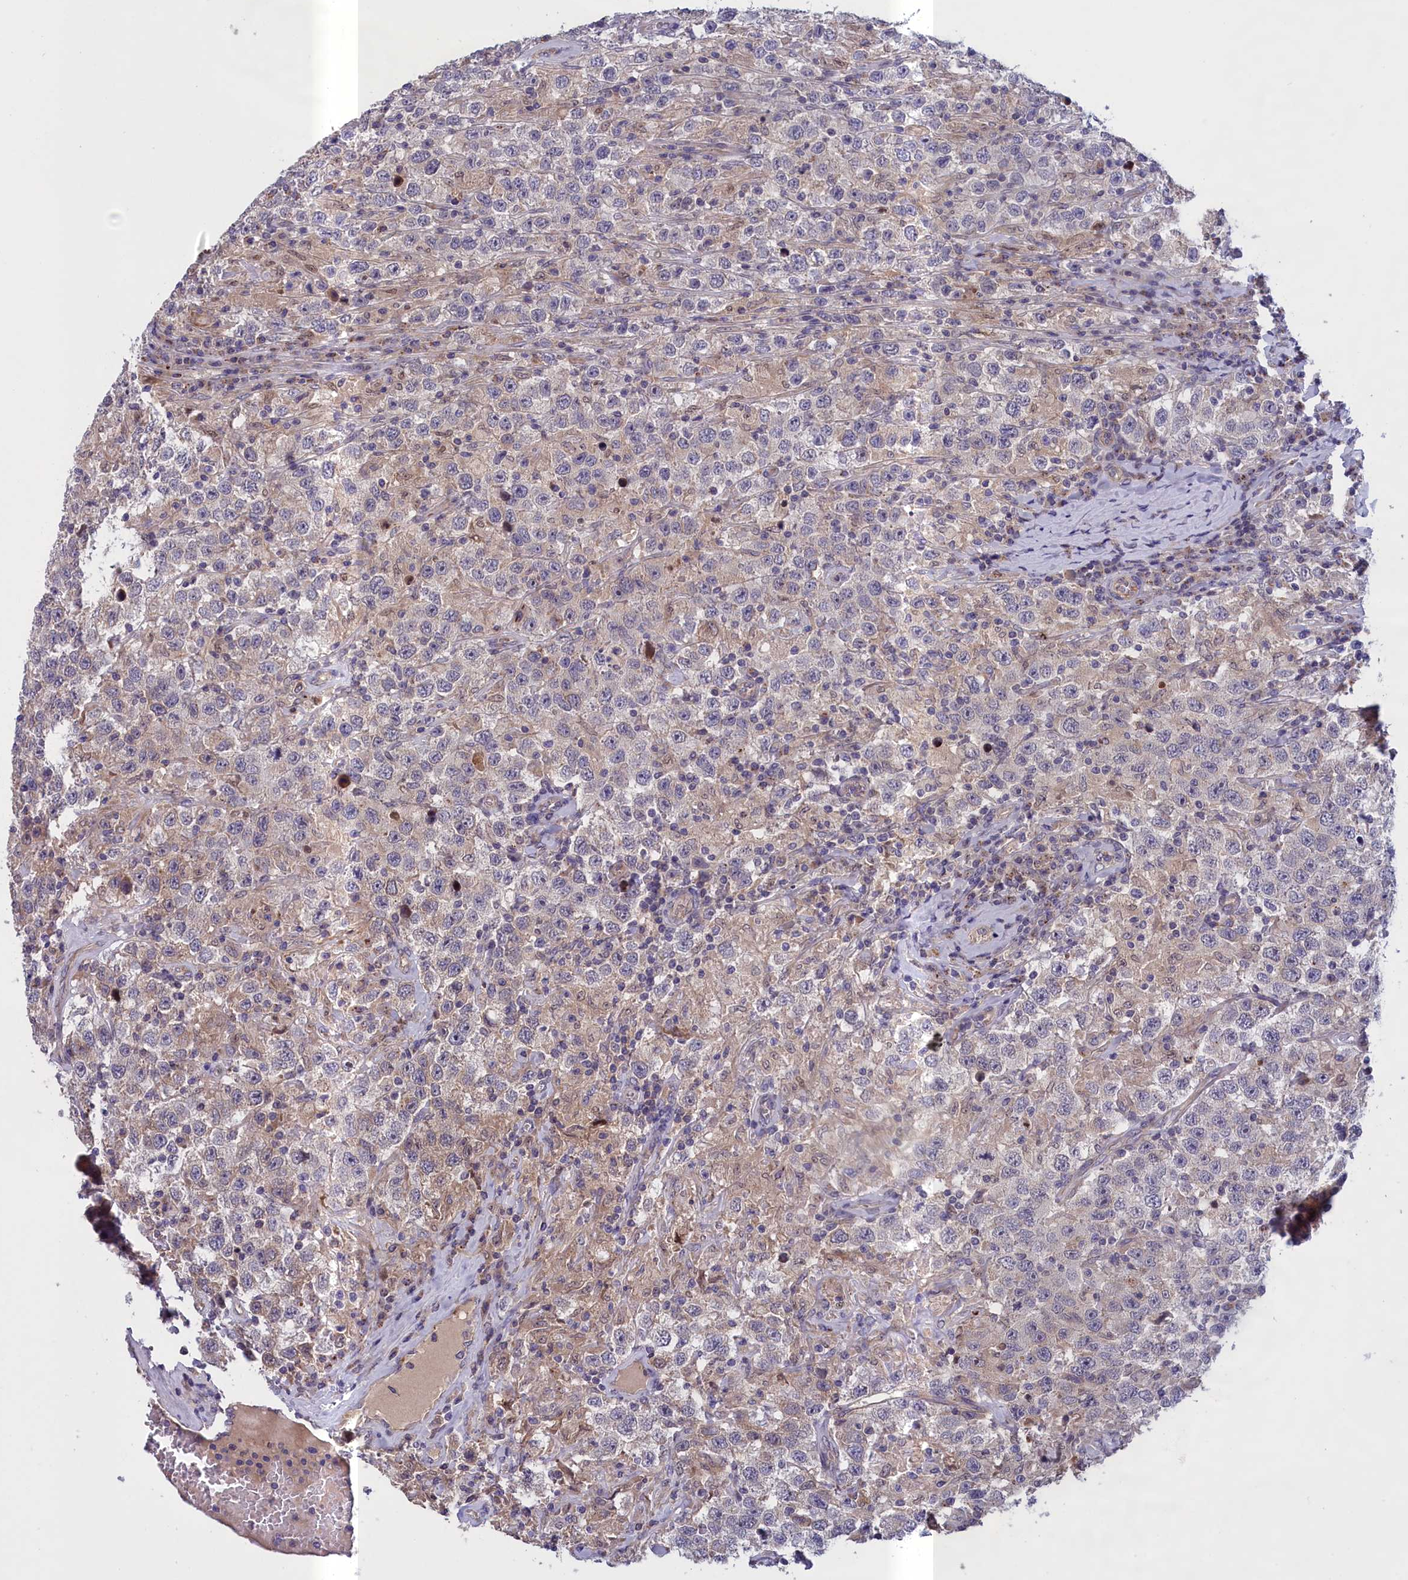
{"staining": {"intensity": "negative", "quantity": "none", "location": "none"}, "tissue": "testis cancer", "cell_type": "Tumor cells", "image_type": "cancer", "snomed": [{"axis": "morphology", "description": "Seminoma, NOS"}, {"axis": "topography", "description": "Testis"}], "caption": "DAB (3,3'-diaminobenzidine) immunohistochemical staining of human testis cancer reveals no significant staining in tumor cells. Nuclei are stained in blue.", "gene": "IGFALS", "patient": {"sex": "male", "age": 41}}